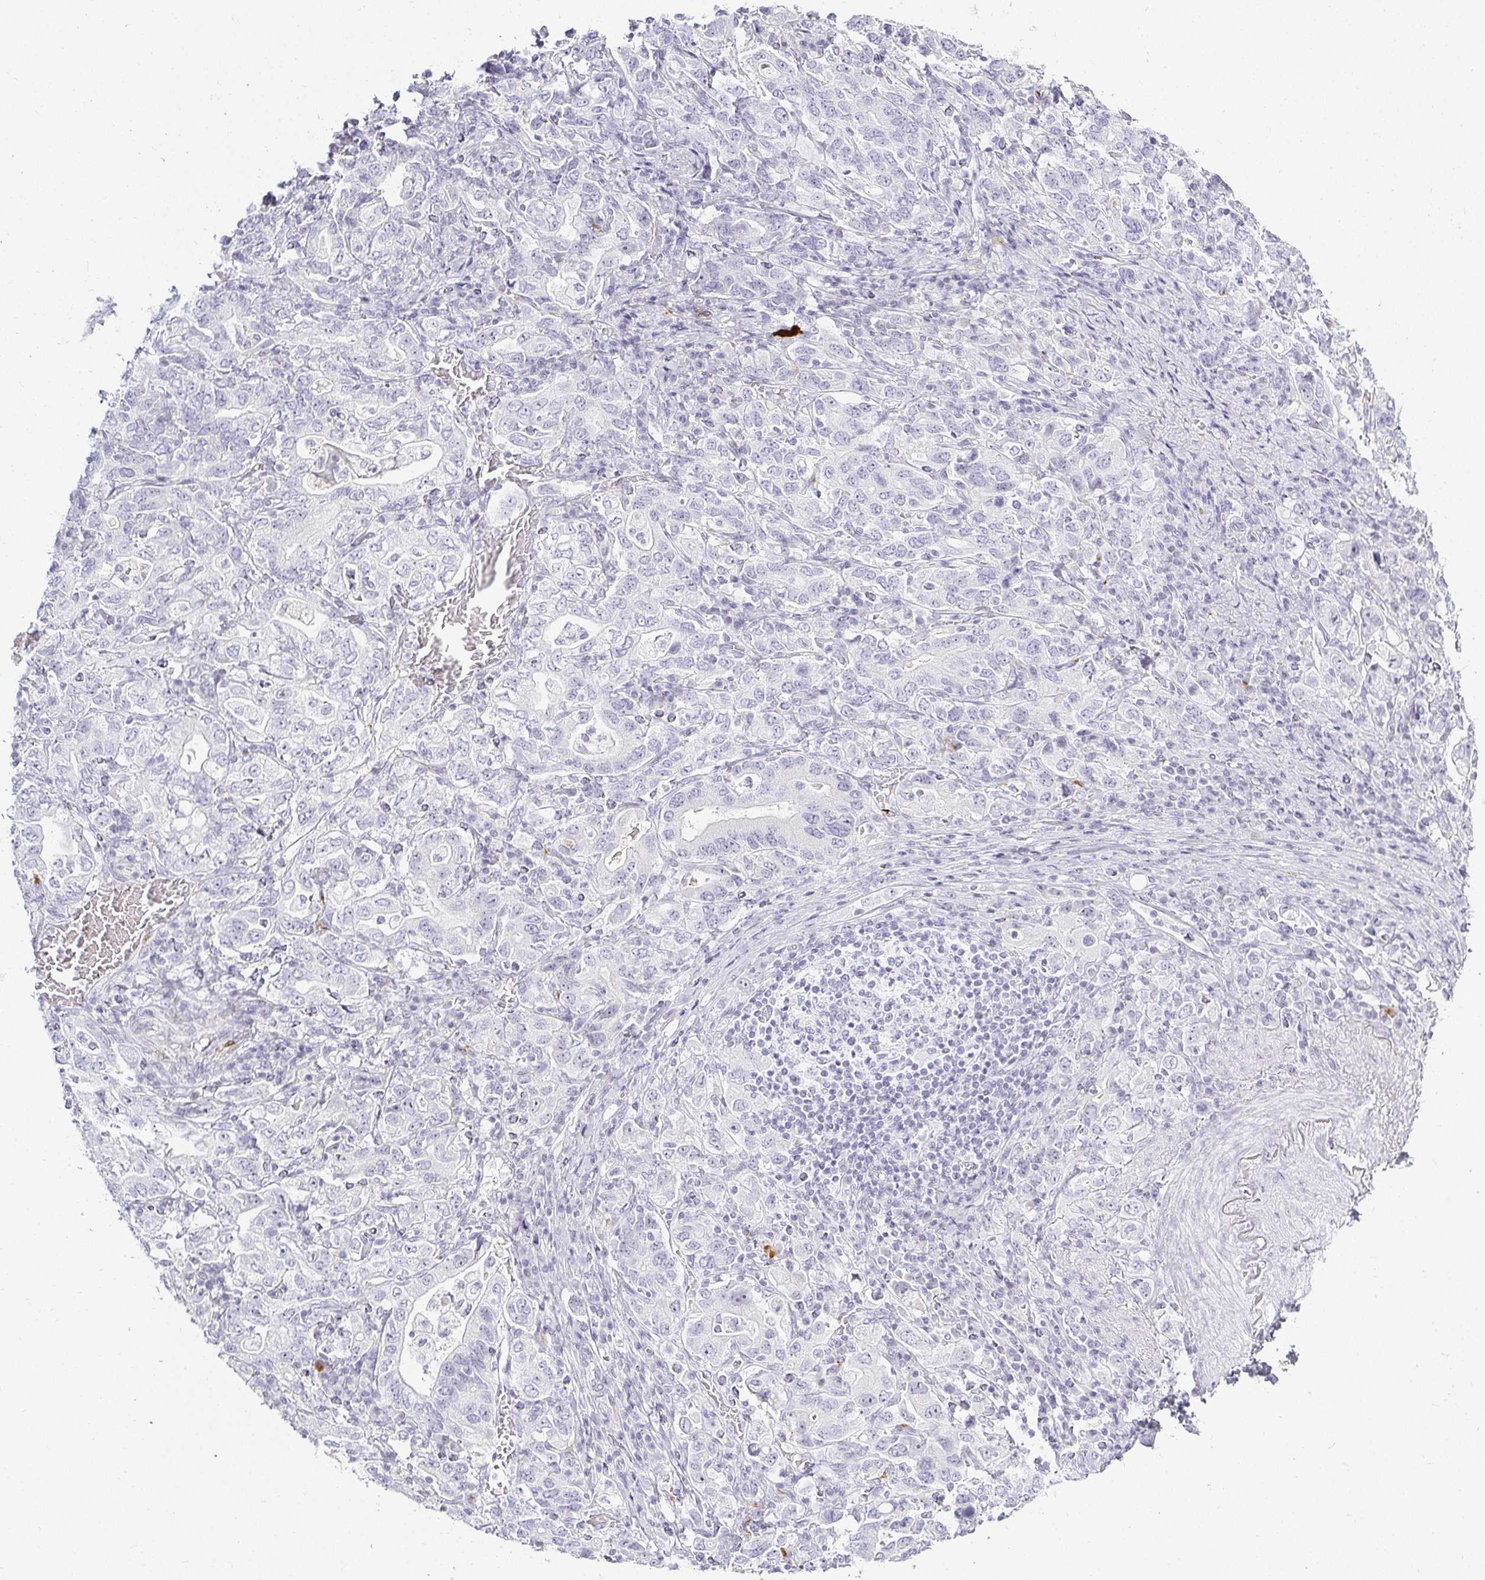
{"staining": {"intensity": "negative", "quantity": "none", "location": "none"}, "tissue": "stomach cancer", "cell_type": "Tumor cells", "image_type": "cancer", "snomed": [{"axis": "morphology", "description": "Adenocarcinoma, NOS"}, {"axis": "topography", "description": "Stomach, upper"}, {"axis": "topography", "description": "Stomach"}], "caption": "High magnification brightfield microscopy of adenocarcinoma (stomach) stained with DAB (brown) and counterstained with hematoxylin (blue): tumor cells show no significant expression.", "gene": "ACAN", "patient": {"sex": "male", "age": 62}}